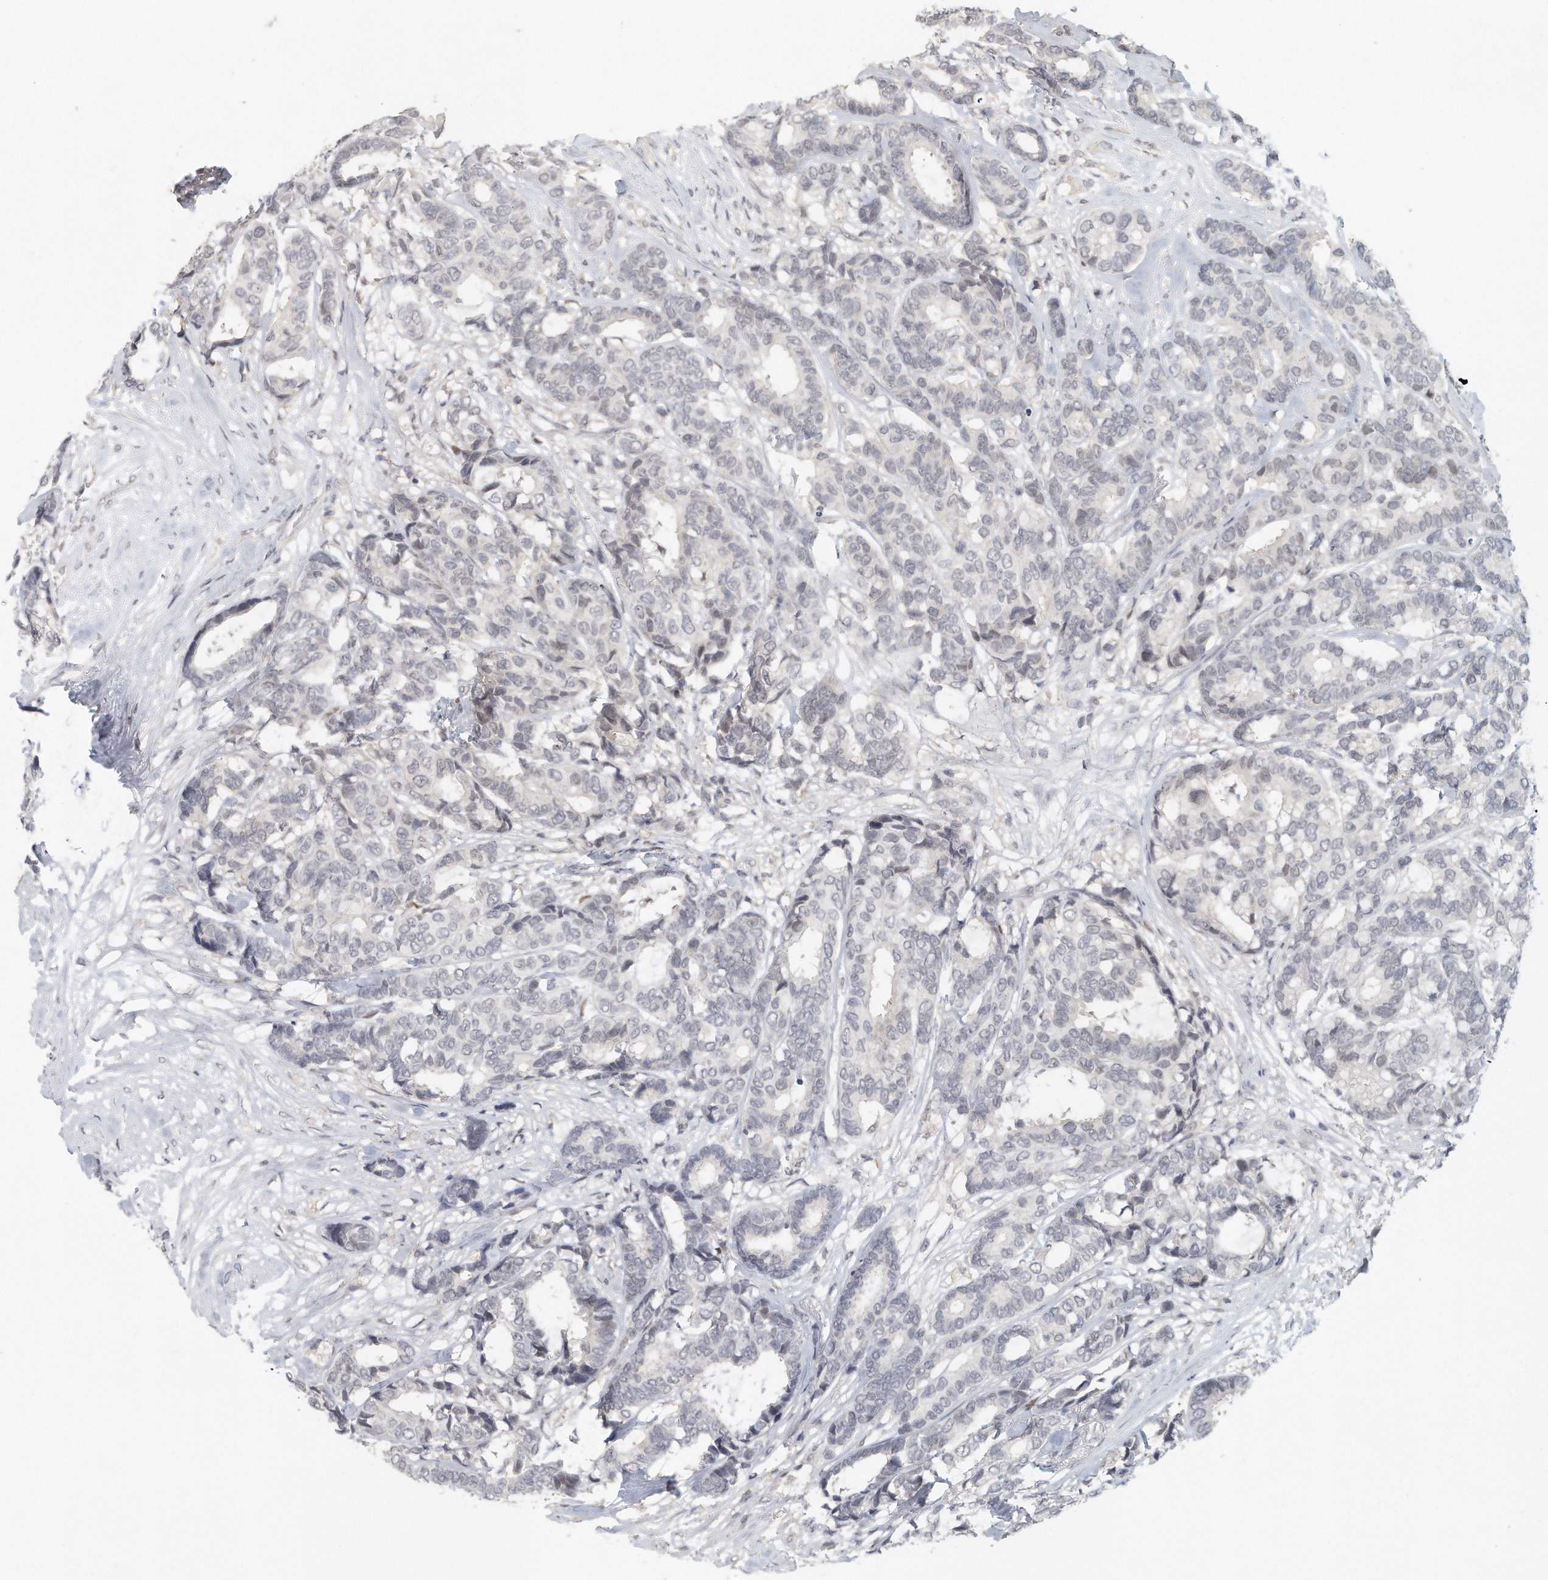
{"staining": {"intensity": "negative", "quantity": "none", "location": "none"}, "tissue": "breast cancer", "cell_type": "Tumor cells", "image_type": "cancer", "snomed": [{"axis": "morphology", "description": "Duct carcinoma"}, {"axis": "topography", "description": "Breast"}], "caption": "IHC image of breast cancer (intraductal carcinoma) stained for a protein (brown), which exhibits no positivity in tumor cells.", "gene": "DDX43", "patient": {"sex": "female", "age": 87}}